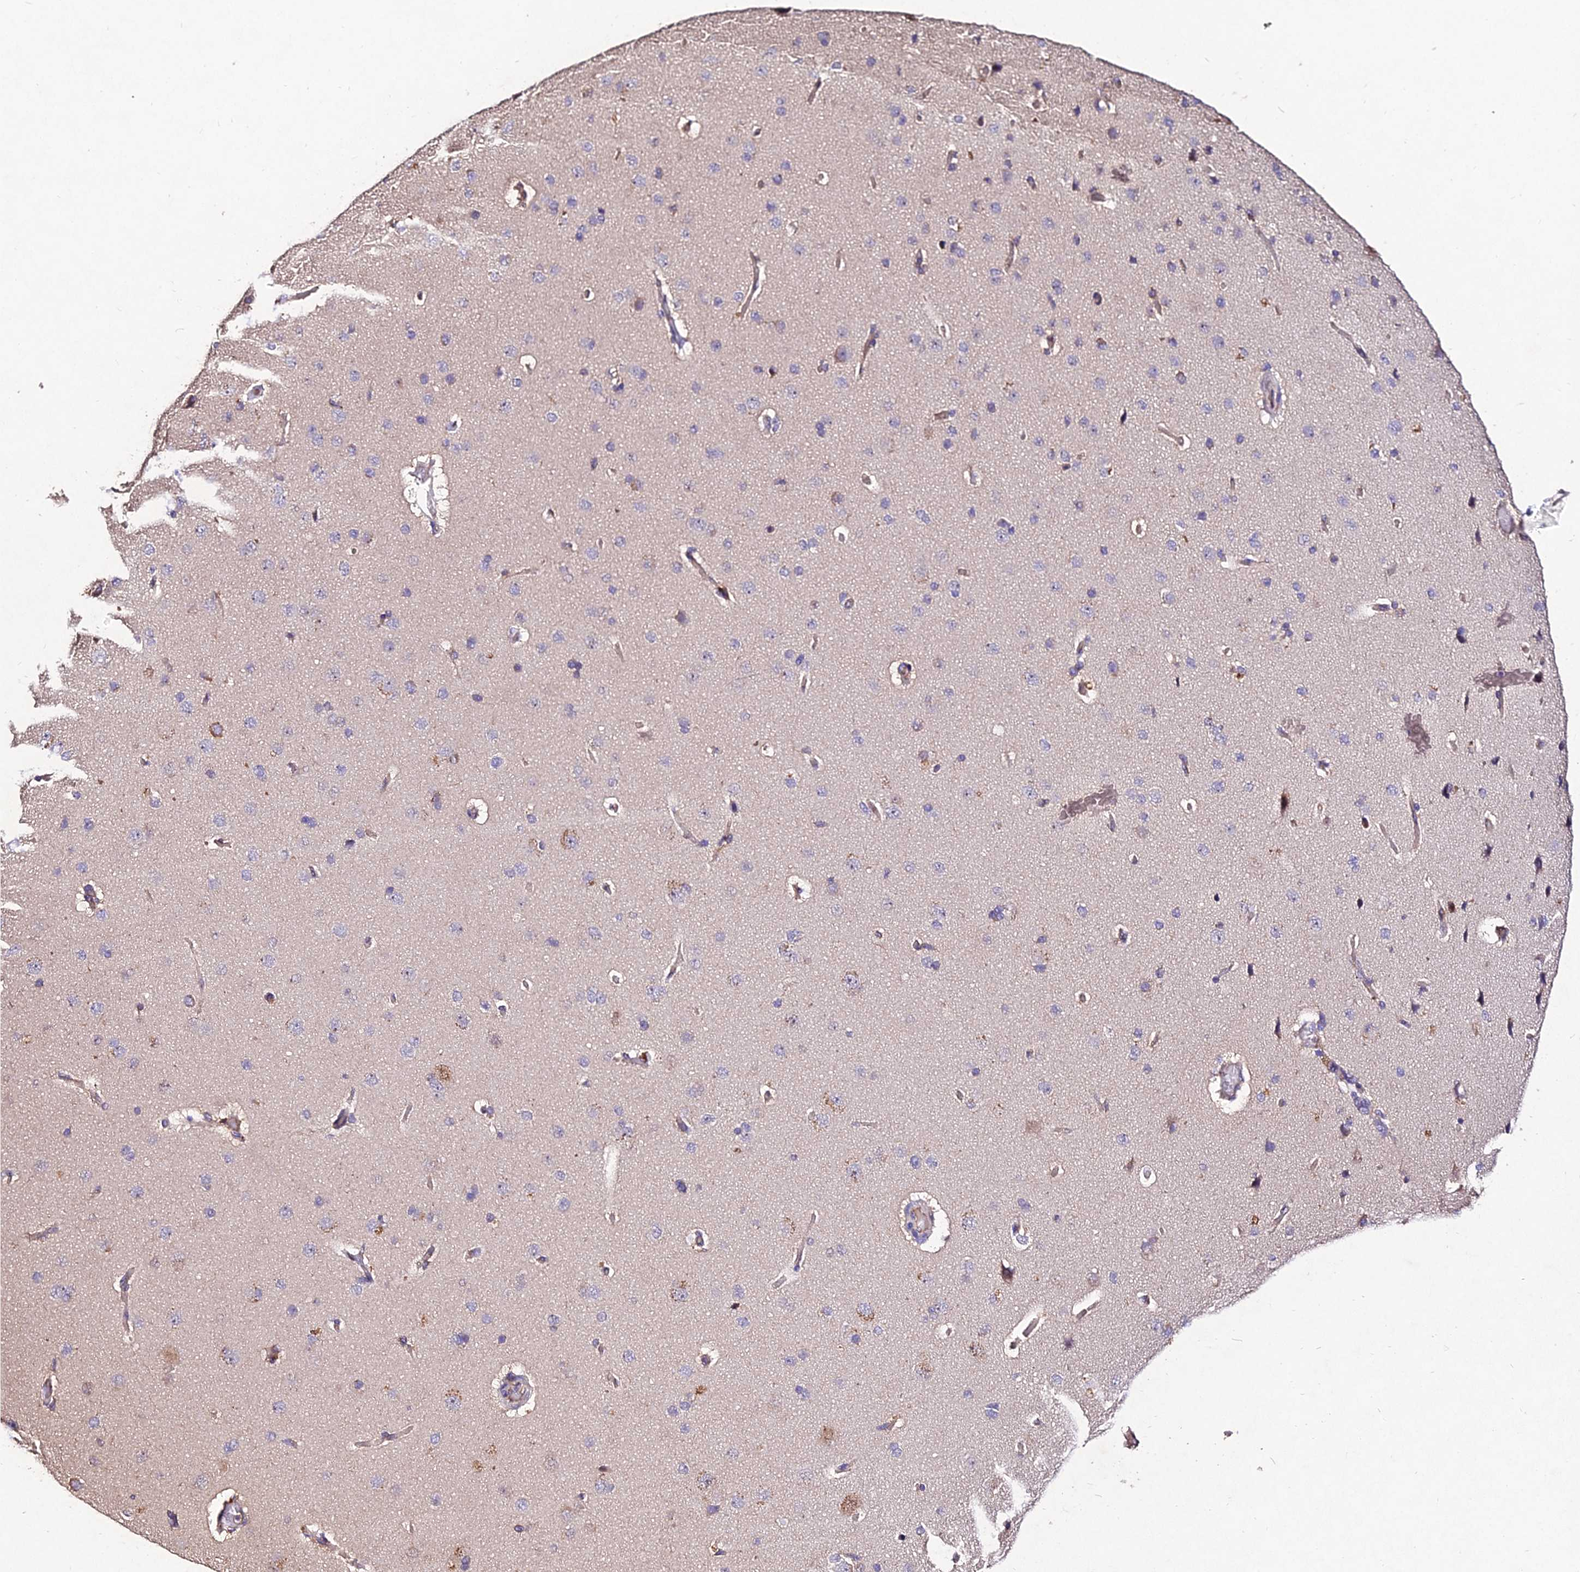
{"staining": {"intensity": "weak", "quantity": ">75%", "location": "cytoplasmic/membranous"}, "tissue": "cerebral cortex", "cell_type": "Endothelial cells", "image_type": "normal", "snomed": [{"axis": "morphology", "description": "Normal tissue, NOS"}, {"axis": "topography", "description": "Cerebral cortex"}], "caption": "Normal cerebral cortex displays weak cytoplasmic/membranous staining in approximately >75% of endothelial cells, visualized by immunohistochemistry. The staining was performed using DAB (3,3'-diaminobenzidine), with brown indicating positive protein expression. Nuclei are stained blue with hematoxylin.", "gene": "AP3M1", "patient": {"sex": "male", "age": 62}}